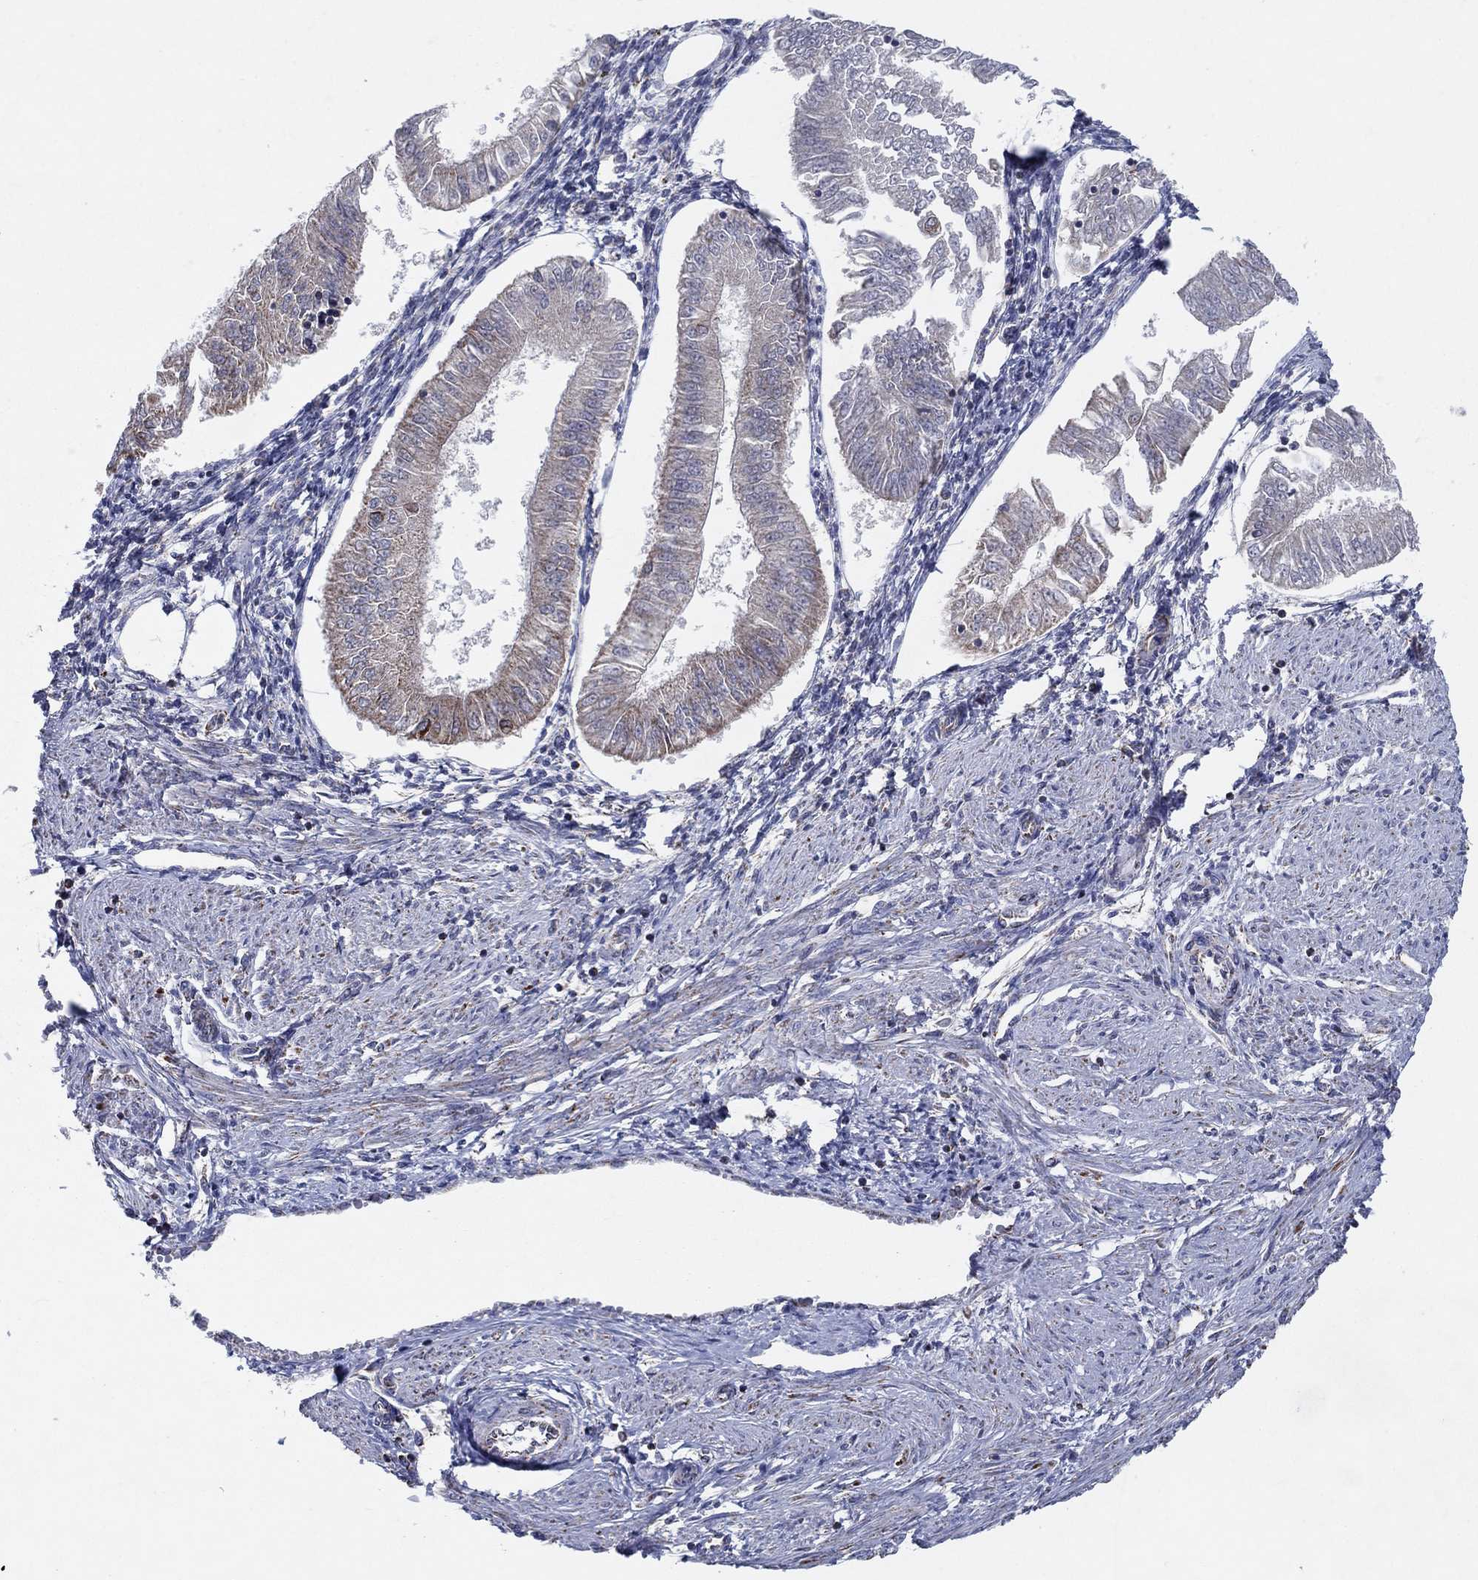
{"staining": {"intensity": "weak", "quantity": "25%-75%", "location": "cytoplasmic/membranous"}, "tissue": "endometrial cancer", "cell_type": "Tumor cells", "image_type": "cancer", "snomed": [{"axis": "morphology", "description": "Adenocarcinoma, NOS"}, {"axis": "topography", "description": "Endometrium"}], "caption": "A brown stain labels weak cytoplasmic/membranous positivity of a protein in endometrial adenocarcinoma tumor cells.", "gene": "C9orf85", "patient": {"sex": "female", "age": 53}}